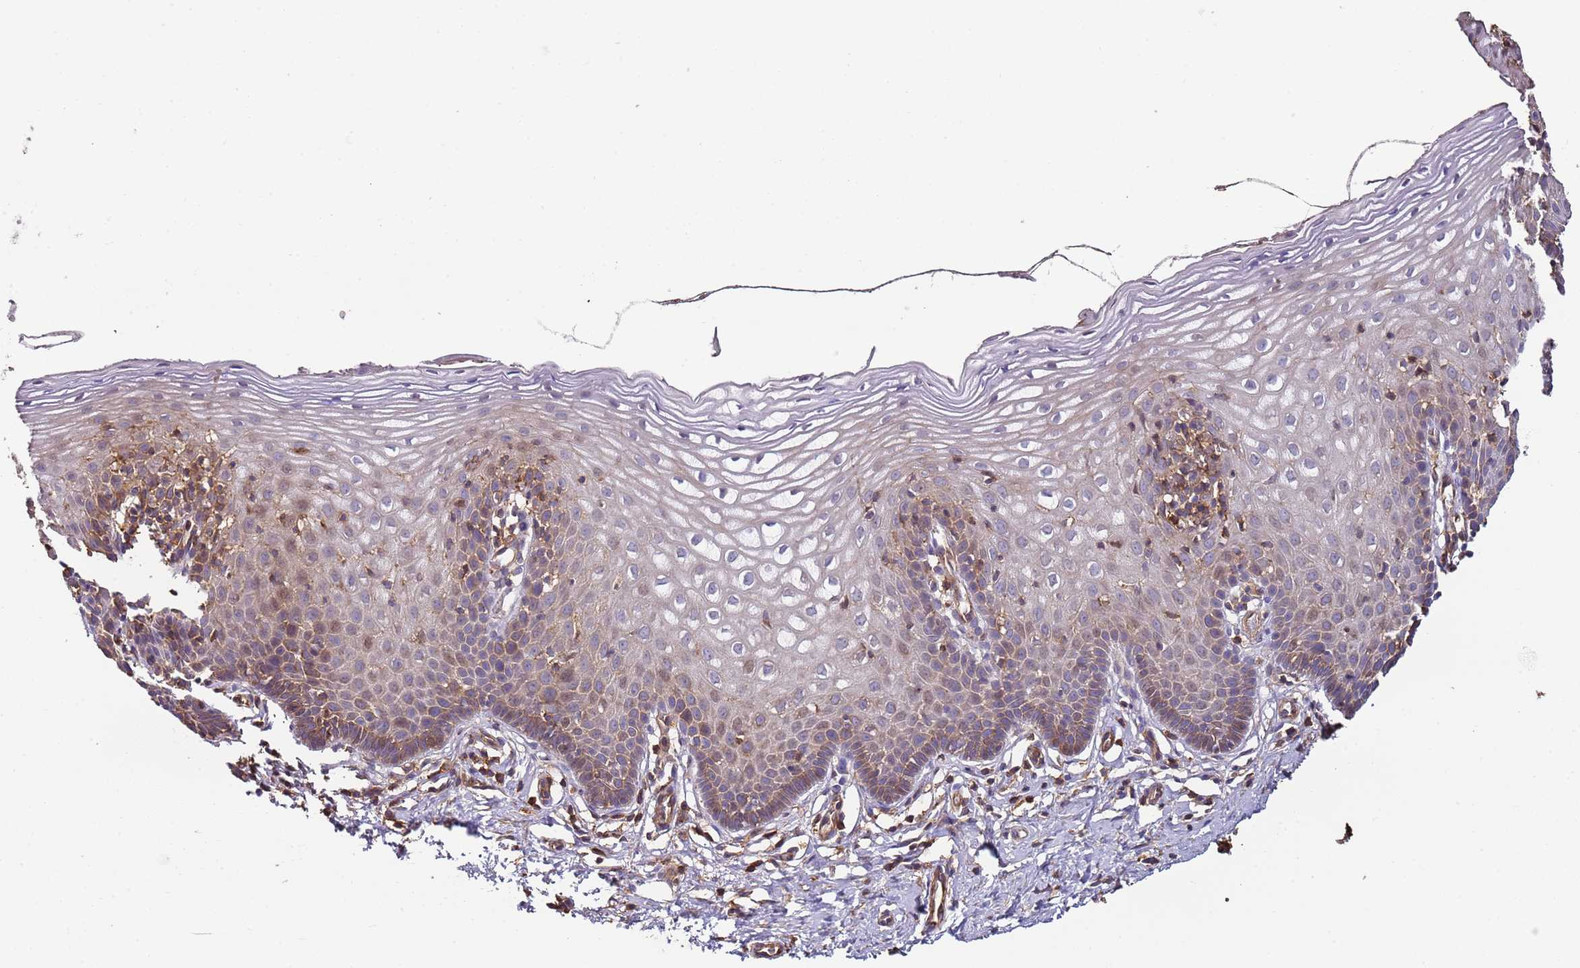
{"staining": {"intensity": "weak", "quantity": "25%-75%", "location": "cytoplasmic/membranous"}, "tissue": "cervix", "cell_type": "Glandular cells", "image_type": "normal", "snomed": [{"axis": "morphology", "description": "Normal tissue, NOS"}, {"axis": "topography", "description": "Cervix"}], "caption": "IHC (DAB (3,3'-diaminobenzidine)) staining of benign cervix shows weak cytoplasmic/membranous protein staining in about 25%-75% of glandular cells.", "gene": "CYP2U1", "patient": {"sex": "female", "age": 36}}